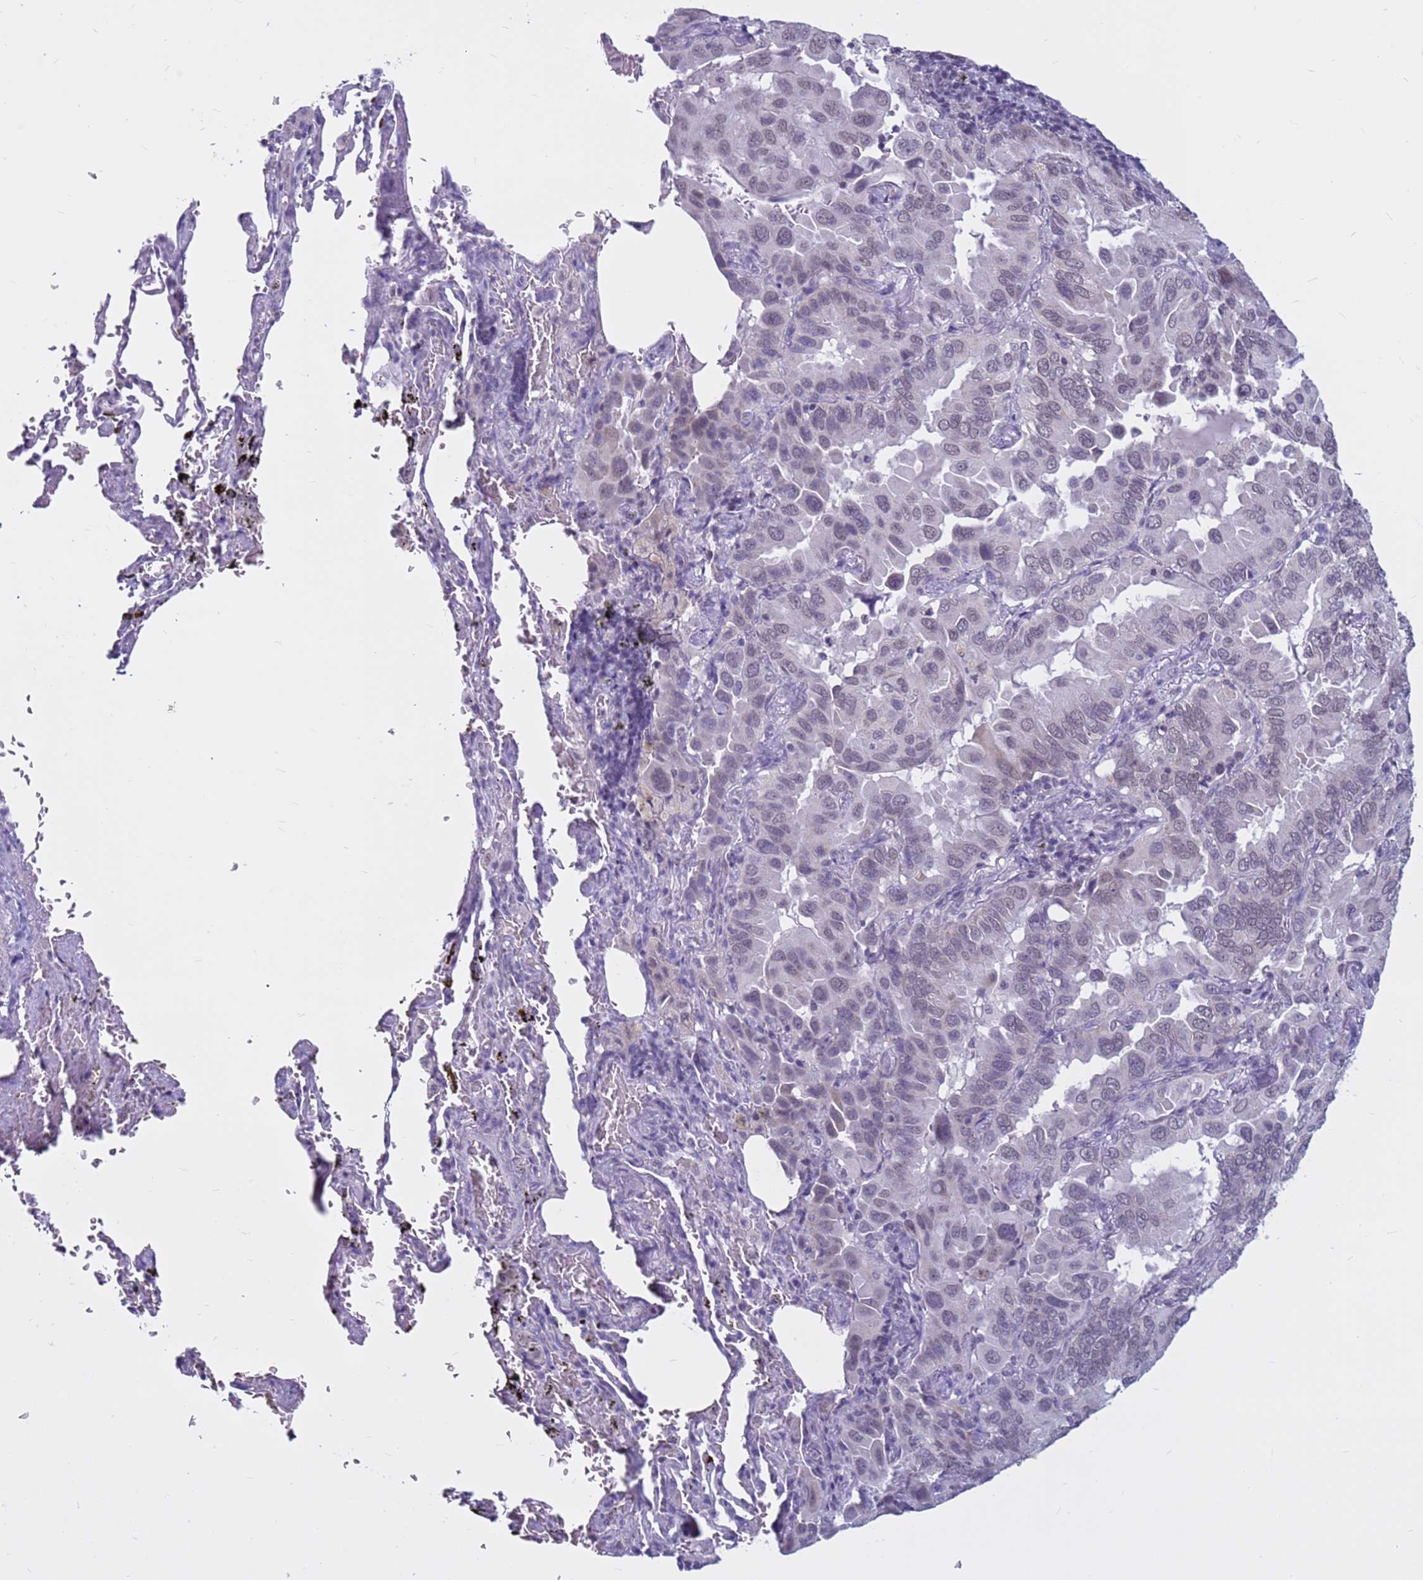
{"staining": {"intensity": "negative", "quantity": "none", "location": "none"}, "tissue": "lung cancer", "cell_type": "Tumor cells", "image_type": "cancer", "snomed": [{"axis": "morphology", "description": "Adenocarcinoma, NOS"}, {"axis": "topography", "description": "Lung"}], "caption": "Image shows no significant protein expression in tumor cells of lung cancer.", "gene": "CDK2AP2", "patient": {"sex": "male", "age": 64}}